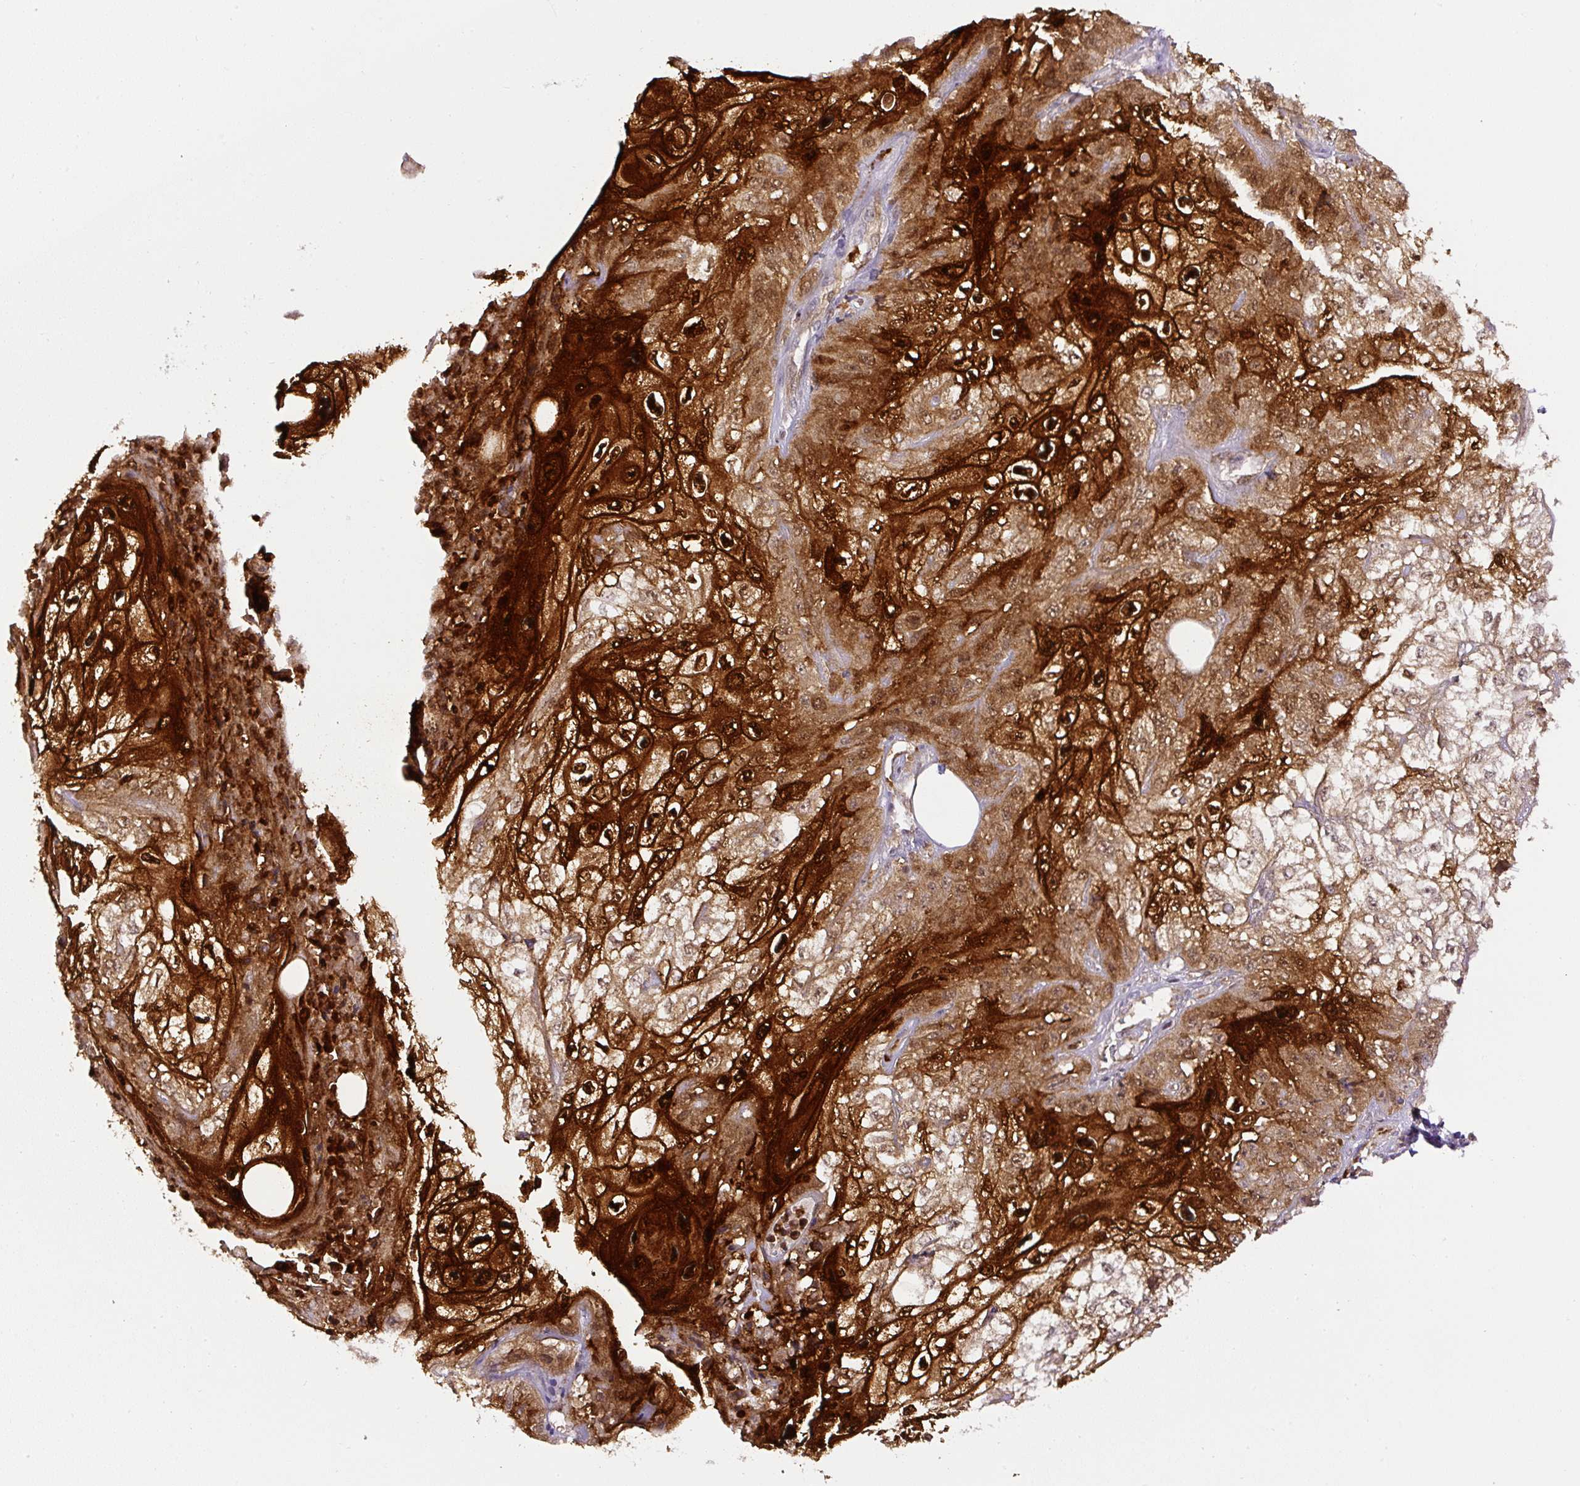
{"staining": {"intensity": "strong", "quantity": ">75%", "location": "cytoplasmic/membranous,nuclear"}, "tissue": "skin cancer", "cell_type": "Tumor cells", "image_type": "cancer", "snomed": [{"axis": "morphology", "description": "Squamous cell carcinoma, NOS"}, {"axis": "morphology", "description": "Squamous cell carcinoma, metastatic, NOS"}, {"axis": "topography", "description": "Skin"}, {"axis": "topography", "description": "Lymph node"}], "caption": "Protein analysis of skin cancer tissue reveals strong cytoplasmic/membranous and nuclear positivity in approximately >75% of tumor cells. (Stains: DAB (3,3'-diaminobenzidine) in brown, nuclei in blue, Microscopy: brightfield microscopy at high magnification).", "gene": "ANXA1", "patient": {"sex": "male", "age": 75}}